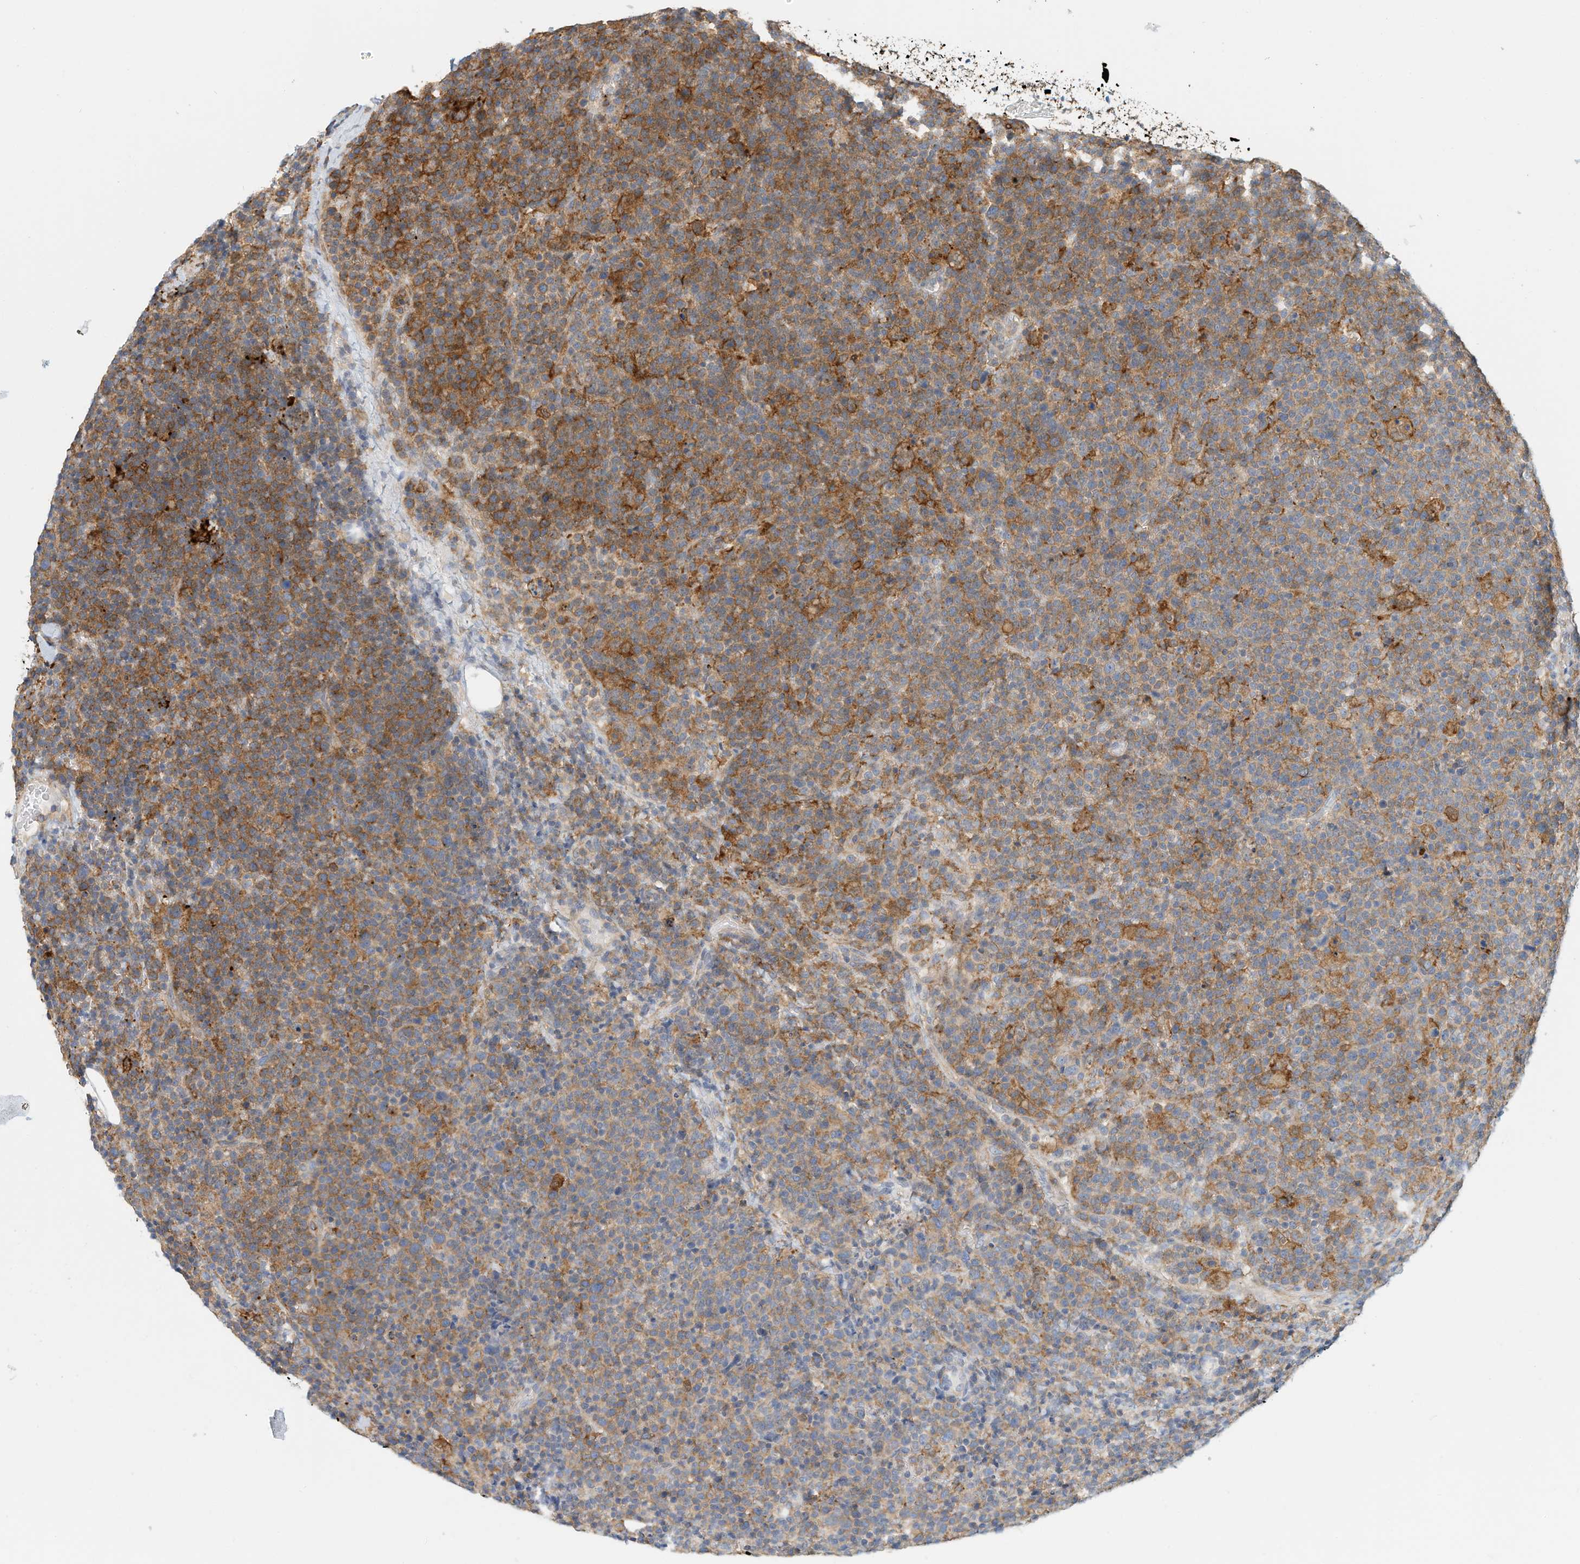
{"staining": {"intensity": "moderate", "quantity": "25%-75%", "location": "cytoplasmic/membranous"}, "tissue": "lymphoma", "cell_type": "Tumor cells", "image_type": "cancer", "snomed": [{"axis": "morphology", "description": "Malignant lymphoma, non-Hodgkin's type, High grade"}, {"axis": "topography", "description": "Lymph node"}], "caption": "Lymphoma stained with a protein marker reveals moderate staining in tumor cells.", "gene": "MICAL1", "patient": {"sex": "male", "age": 61}}